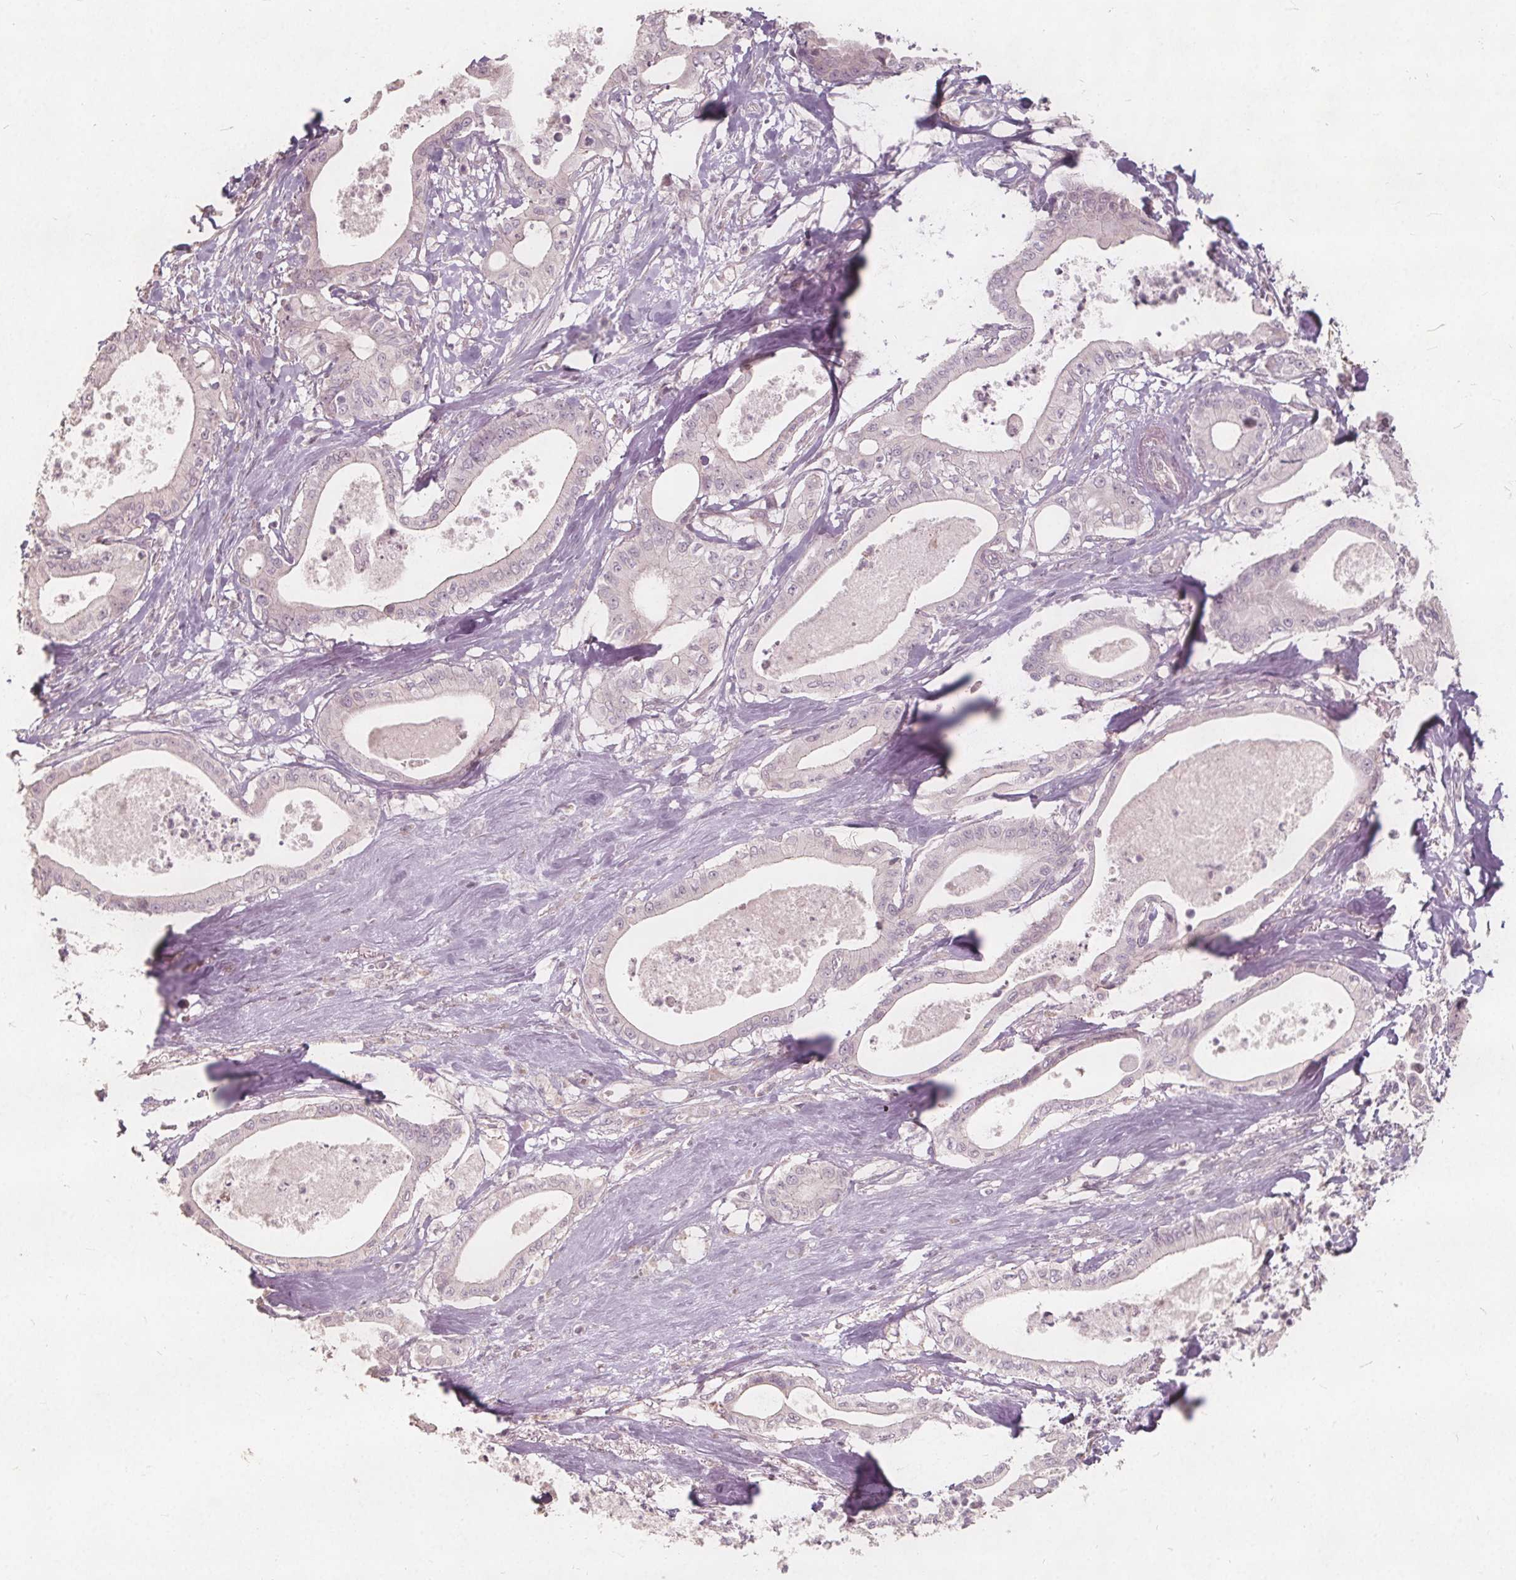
{"staining": {"intensity": "negative", "quantity": "none", "location": "none"}, "tissue": "pancreatic cancer", "cell_type": "Tumor cells", "image_type": "cancer", "snomed": [{"axis": "morphology", "description": "Adenocarcinoma, NOS"}, {"axis": "topography", "description": "Pancreas"}], "caption": "Pancreatic adenocarcinoma was stained to show a protein in brown. There is no significant positivity in tumor cells.", "gene": "PTPRT", "patient": {"sex": "male", "age": 71}}